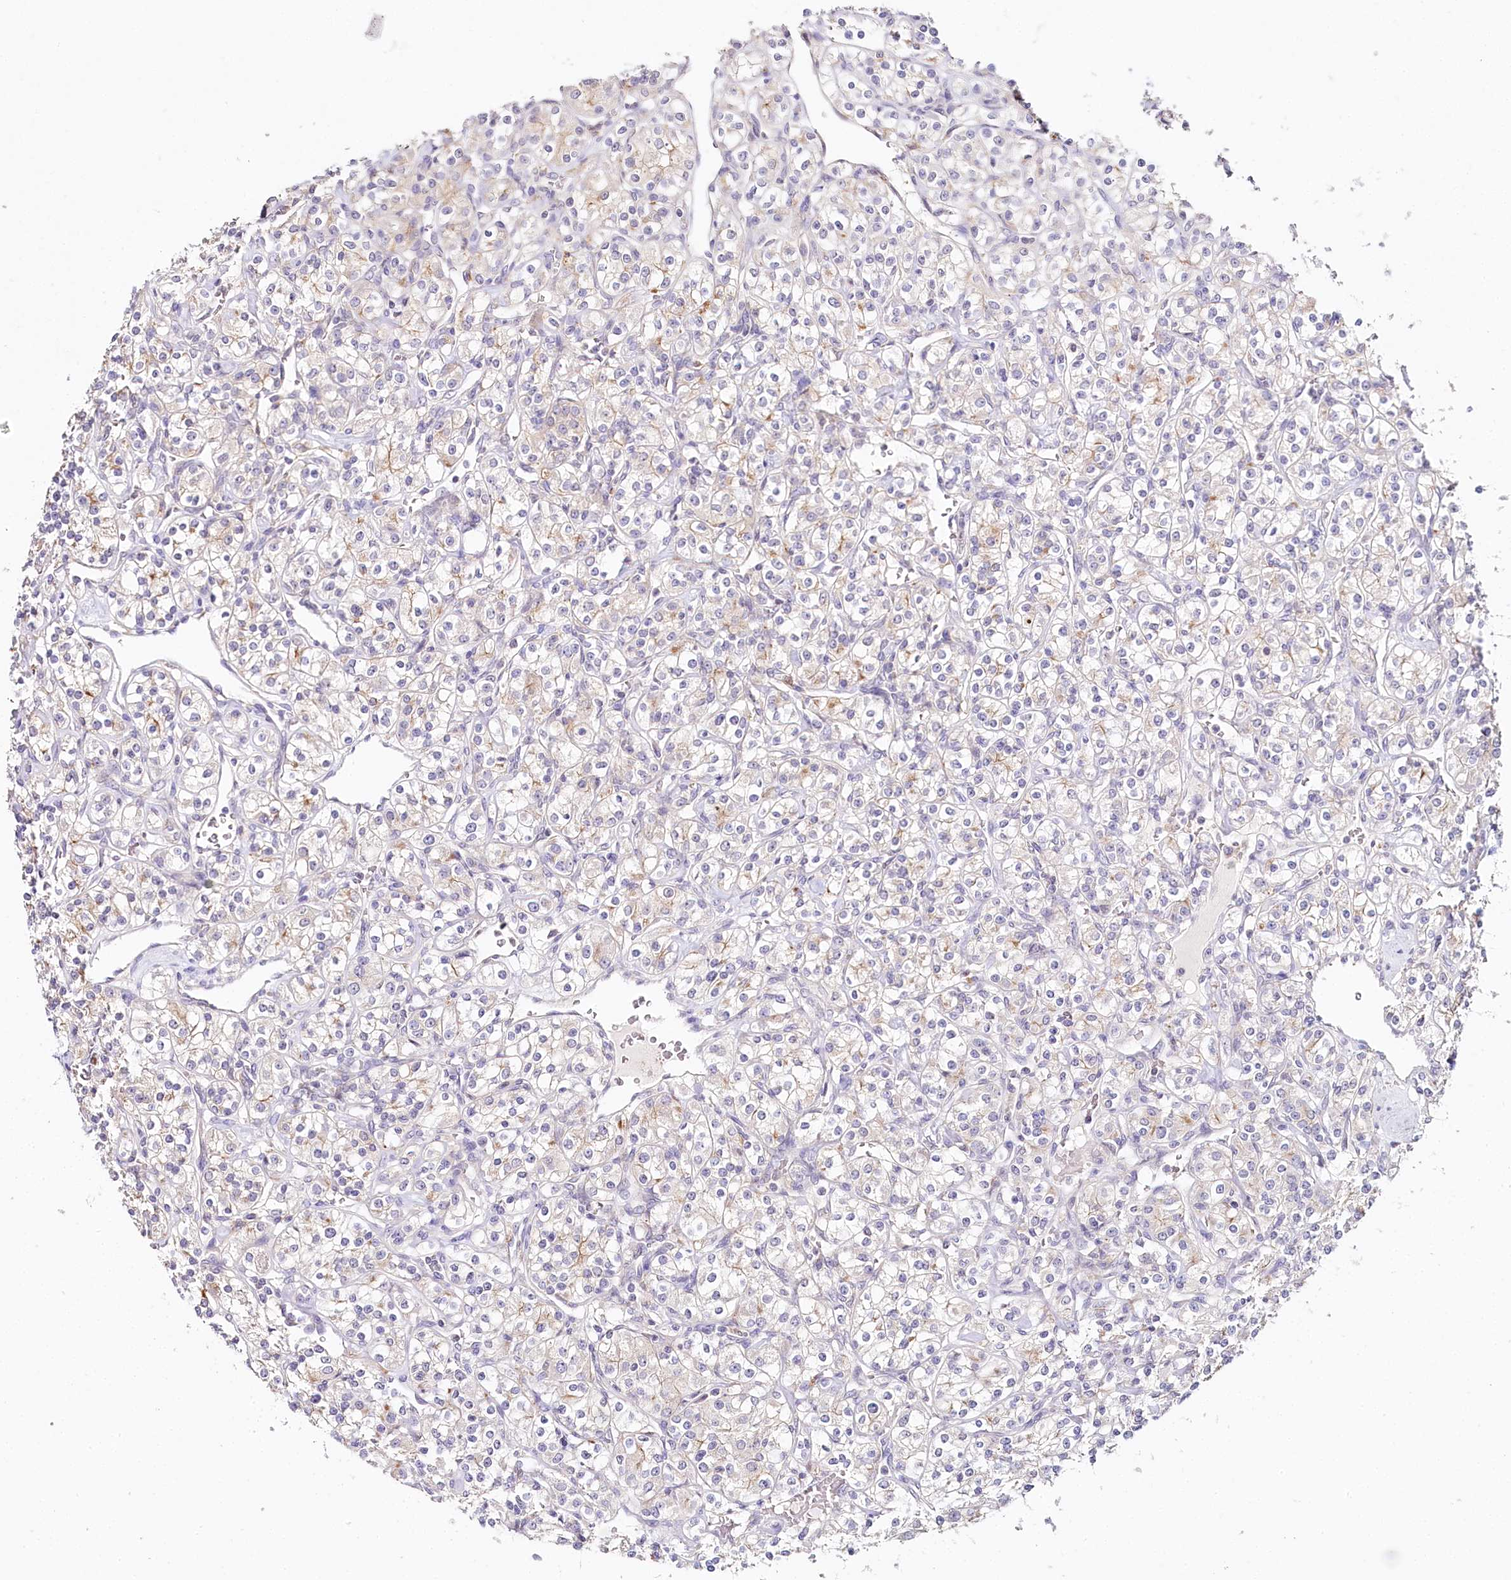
{"staining": {"intensity": "negative", "quantity": "none", "location": "none"}, "tissue": "renal cancer", "cell_type": "Tumor cells", "image_type": "cancer", "snomed": [{"axis": "morphology", "description": "Adenocarcinoma, NOS"}, {"axis": "topography", "description": "Kidney"}], "caption": "Adenocarcinoma (renal) was stained to show a protein in brown. There is no significant staining in tumor cells.", "gene": "DAPK1", "patient": {"sex": "male", "age": 77}}